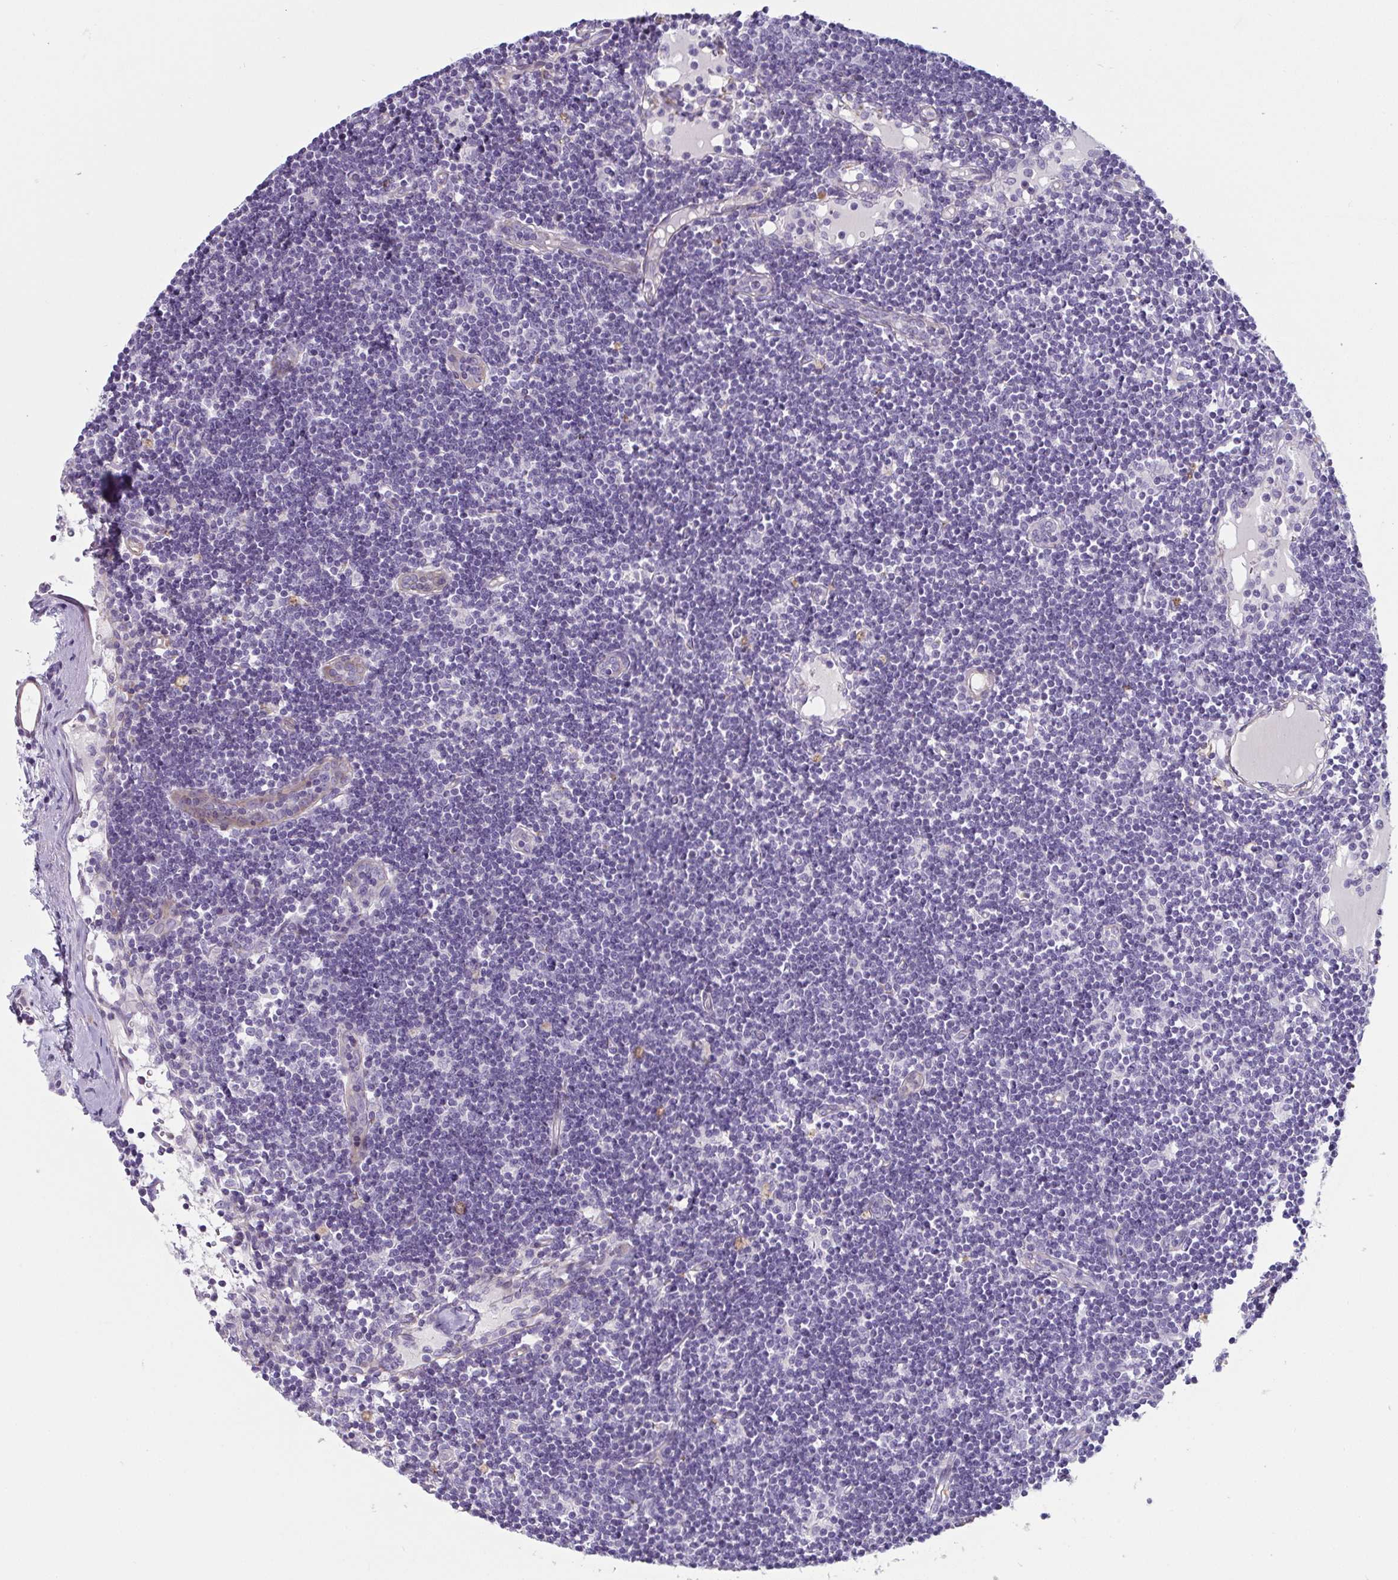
{"staining": {"intensity": "negative", "quantity": "none", "location": "none"}, "tissue": "lymph node", "cell_type": "Germinal center cells", "image_type": "normal", "snomed": [{"axis": "morphology", "description": "Normal tissue, NOS"}, {"axis": "topography", "description": "Lymph node"}], "caption": "Immunohistochemical staining of normal lymph node exhibits no significant staining in germinal center cells.", "gene": "OR5P3", "patient": {"sex": "female", "age": 65}}